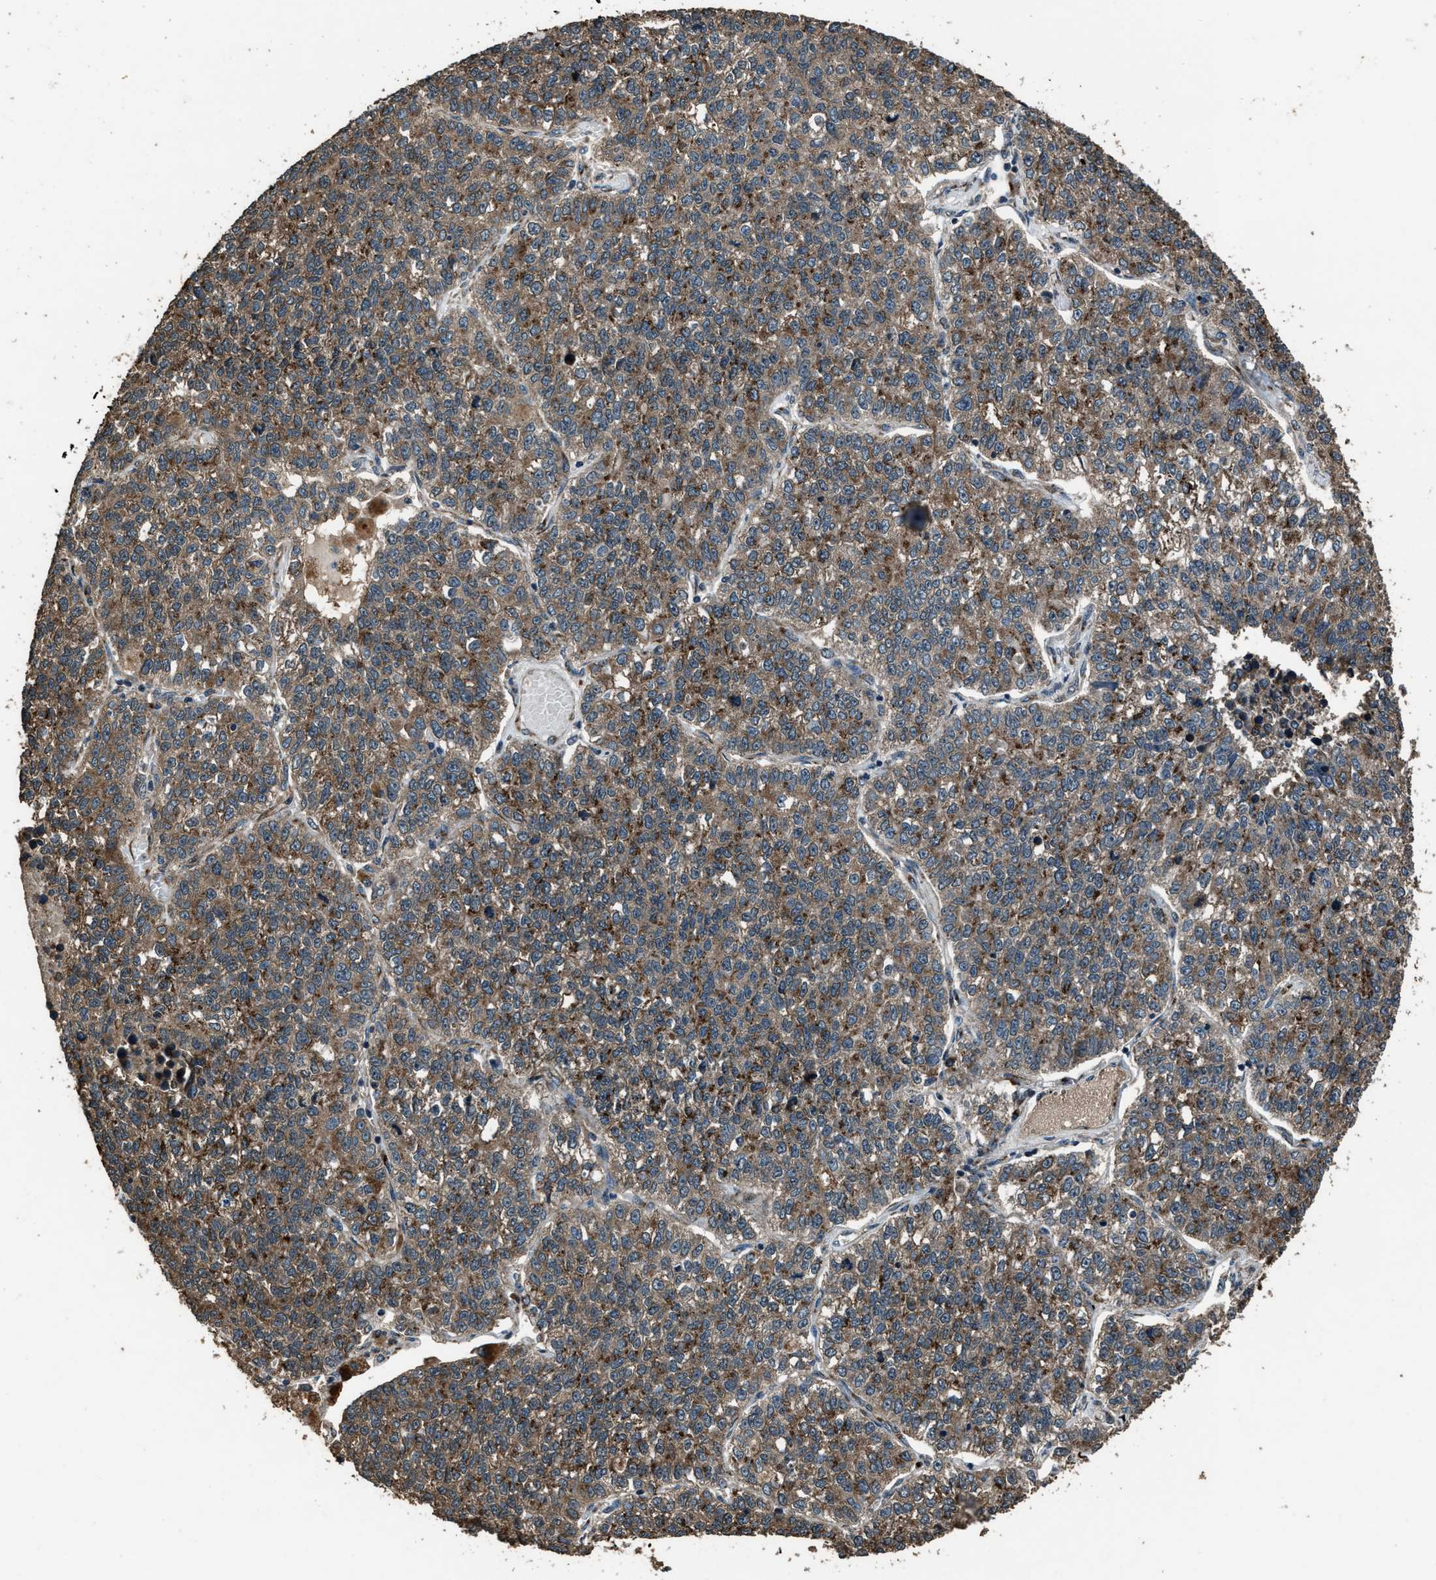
{"staining": {"intensity": "moderate", "quantity": ">75%", "location": "cytoplasmic/membranous"}, "tissue": "lung cancer", "cell_type": "Tumor cells", "image_type": "cancer", "snomed": [{"axis": "morphology", "description": "Adenocarcinoma, NOS"}, {"axis": "topography", "description": "Lung"}], "caption": "Brown immunohistochemical staining in human lung cancer shows moderate cytoplasmic/membranous staining in approximately >75% of tumor cells. Nuclei are stained in blue.", "gene": "SLC38A10", "patient": {"sex": "male", "age": 49}}